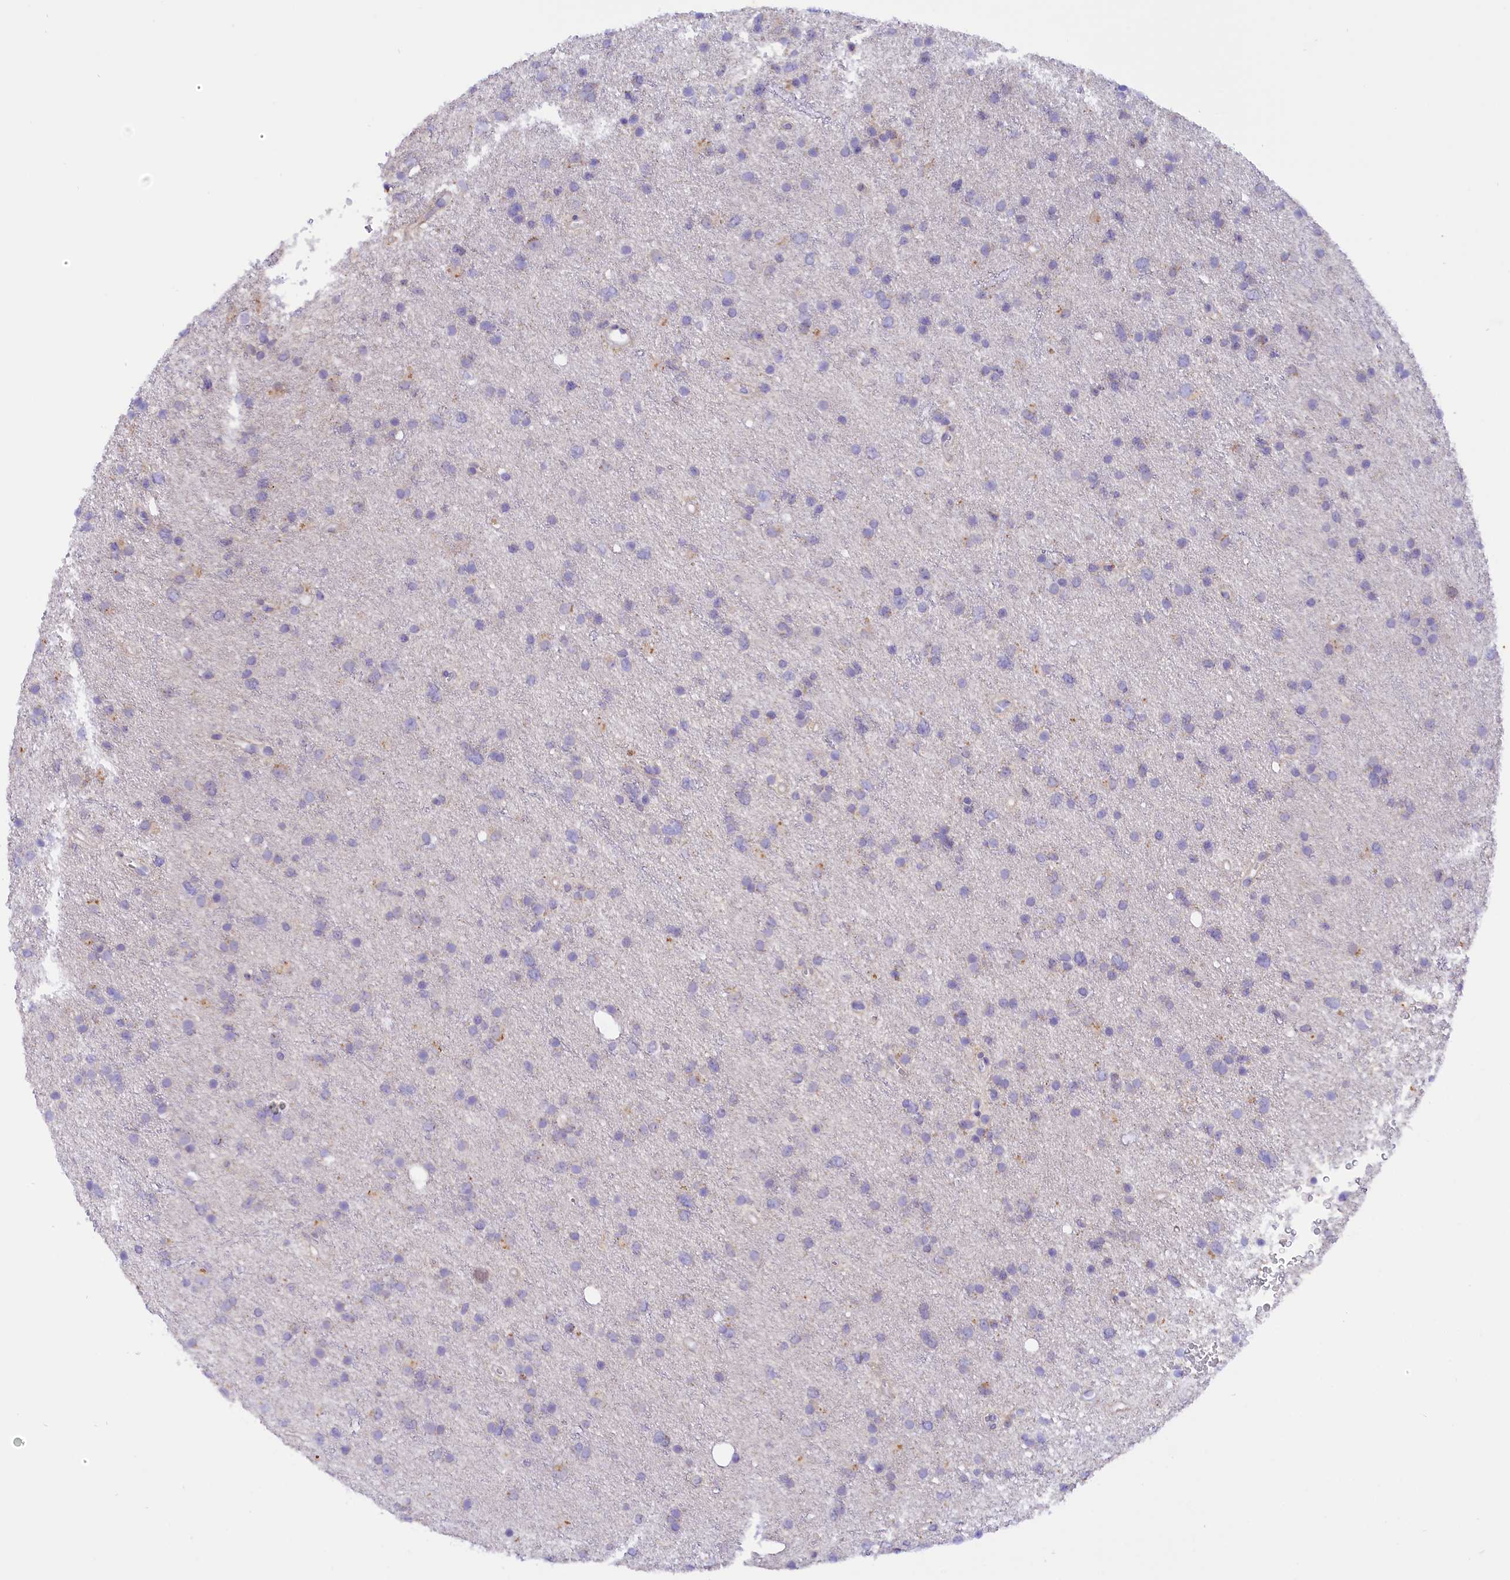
{"staining": {"intensity": "negative", "quantity": "none", "location": "none"}, "tissue": "glioma", "cell_type": "Tumor cells", "image_type": "cancer", "snomed": [{"axis": "morphology", "description": "Glioma, malignant, Low grade"}, {"axis": "topography", "description": "Cerebral cortex"}], "caption": "The image shows no significant staining in tumor cells of malignant glioma (low-grade). (DAB (3,3'-diaminobenzidine) IHC visualized using brightfield microscopy, high magnification).", "gene": "PKIA", "patient": {"sex": "female", "age": 39}}